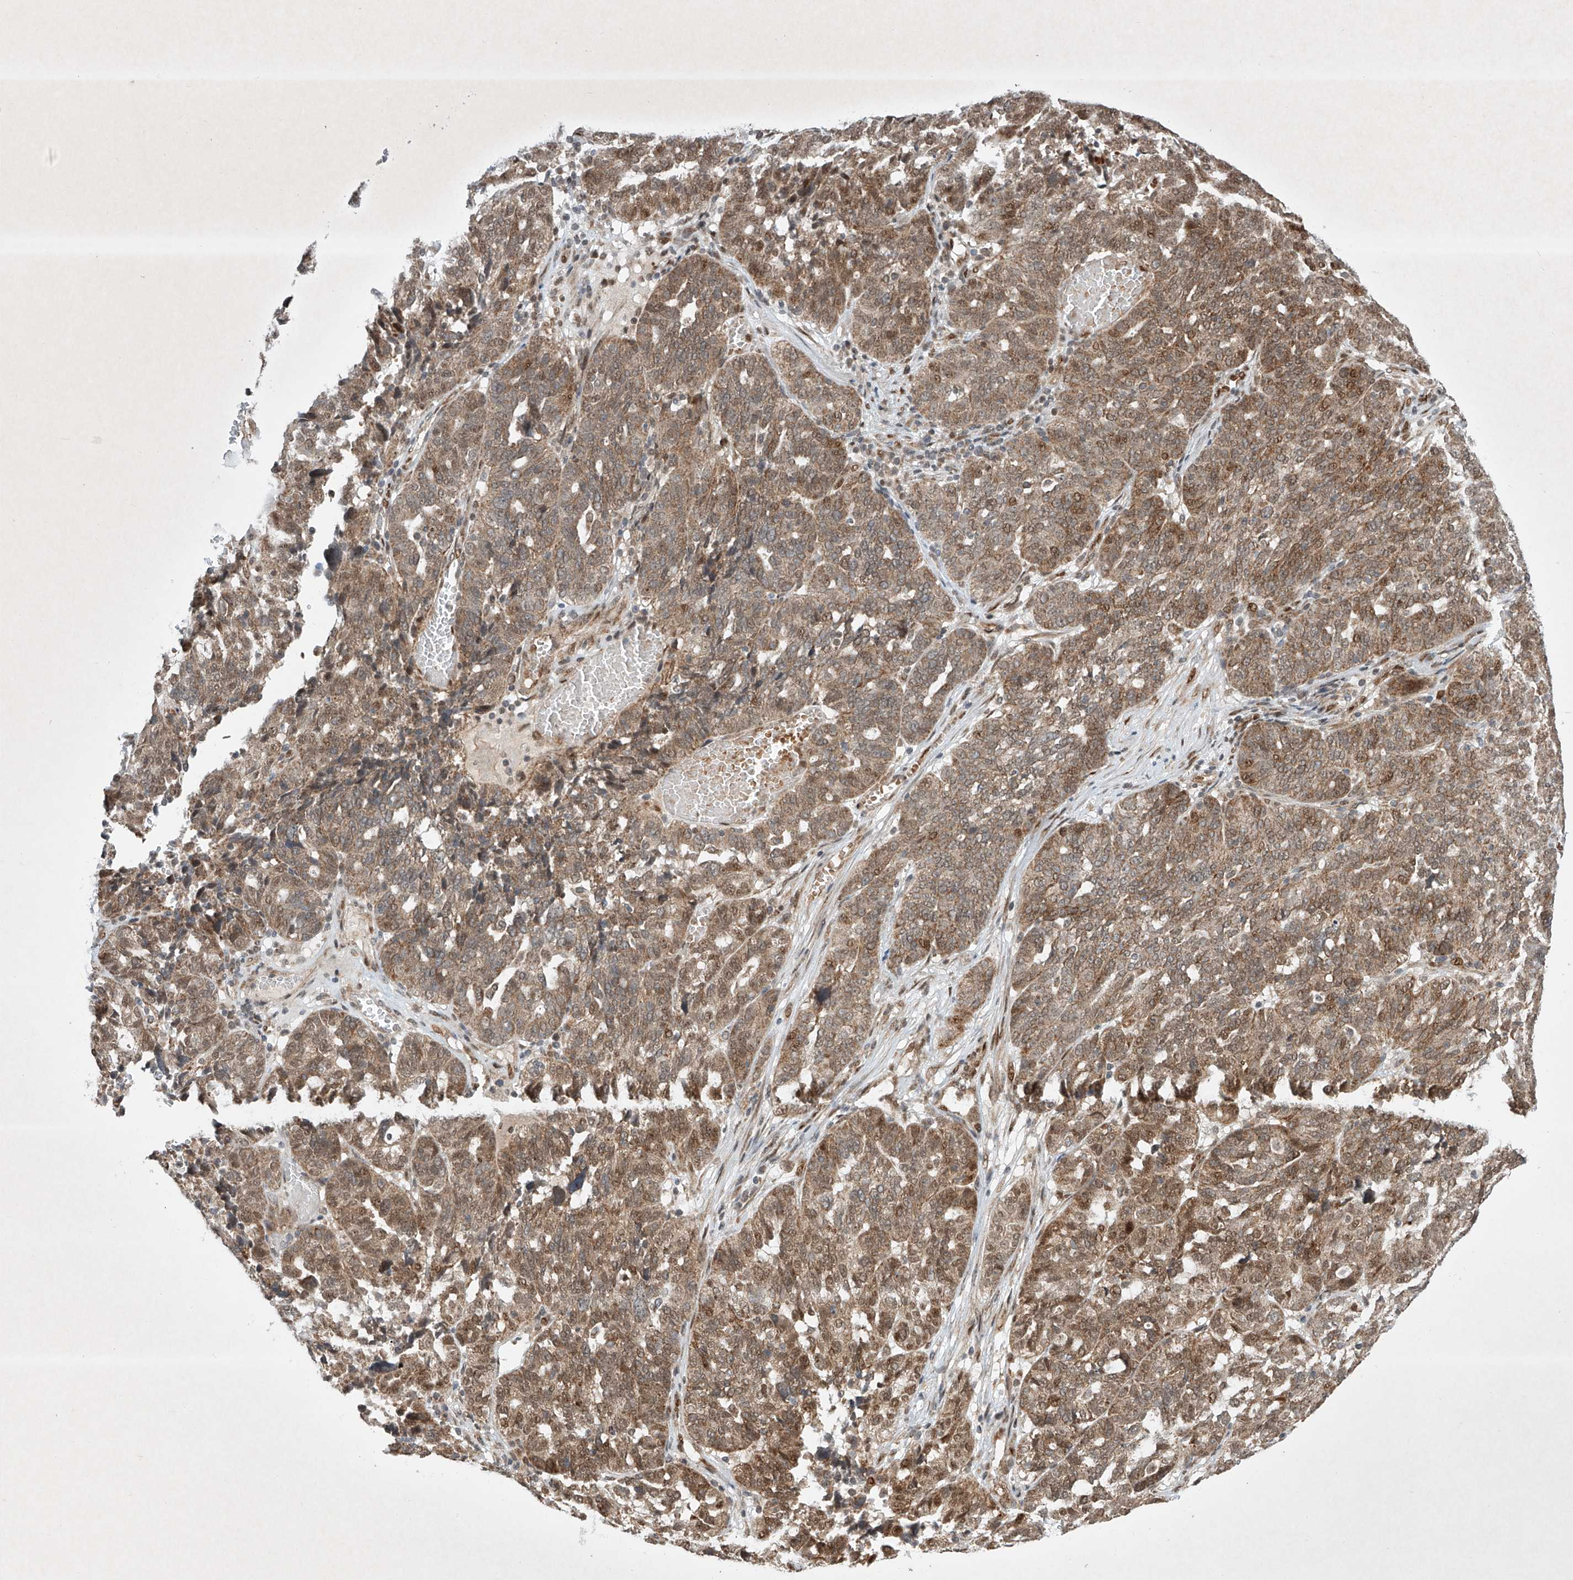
{"staining": {"intensity": "moderate", "quantity": ">75%", "location": "cytoplasmic/membranous,nuclear"}, "tissue": "ovarian cancer", "cell_type": "Tumor cells", "image_type": "cancer", "snomed": [{"axis": "morphology", "description": "Cystadenocarcinoma, serous, NOS"}, {"axis": "topography", "description": "Ovary"}], "caption": "Protein expression by IHC displays moderate cytoplasmic/membranous and nuclear expression in about >75% of tumor cells in serous cystadenocarcinoma (ovarian). (IHC, brightfield microscopy, high magnification).", "gene": "EPG5", "patient": {"sex": "female", "age": 59}}